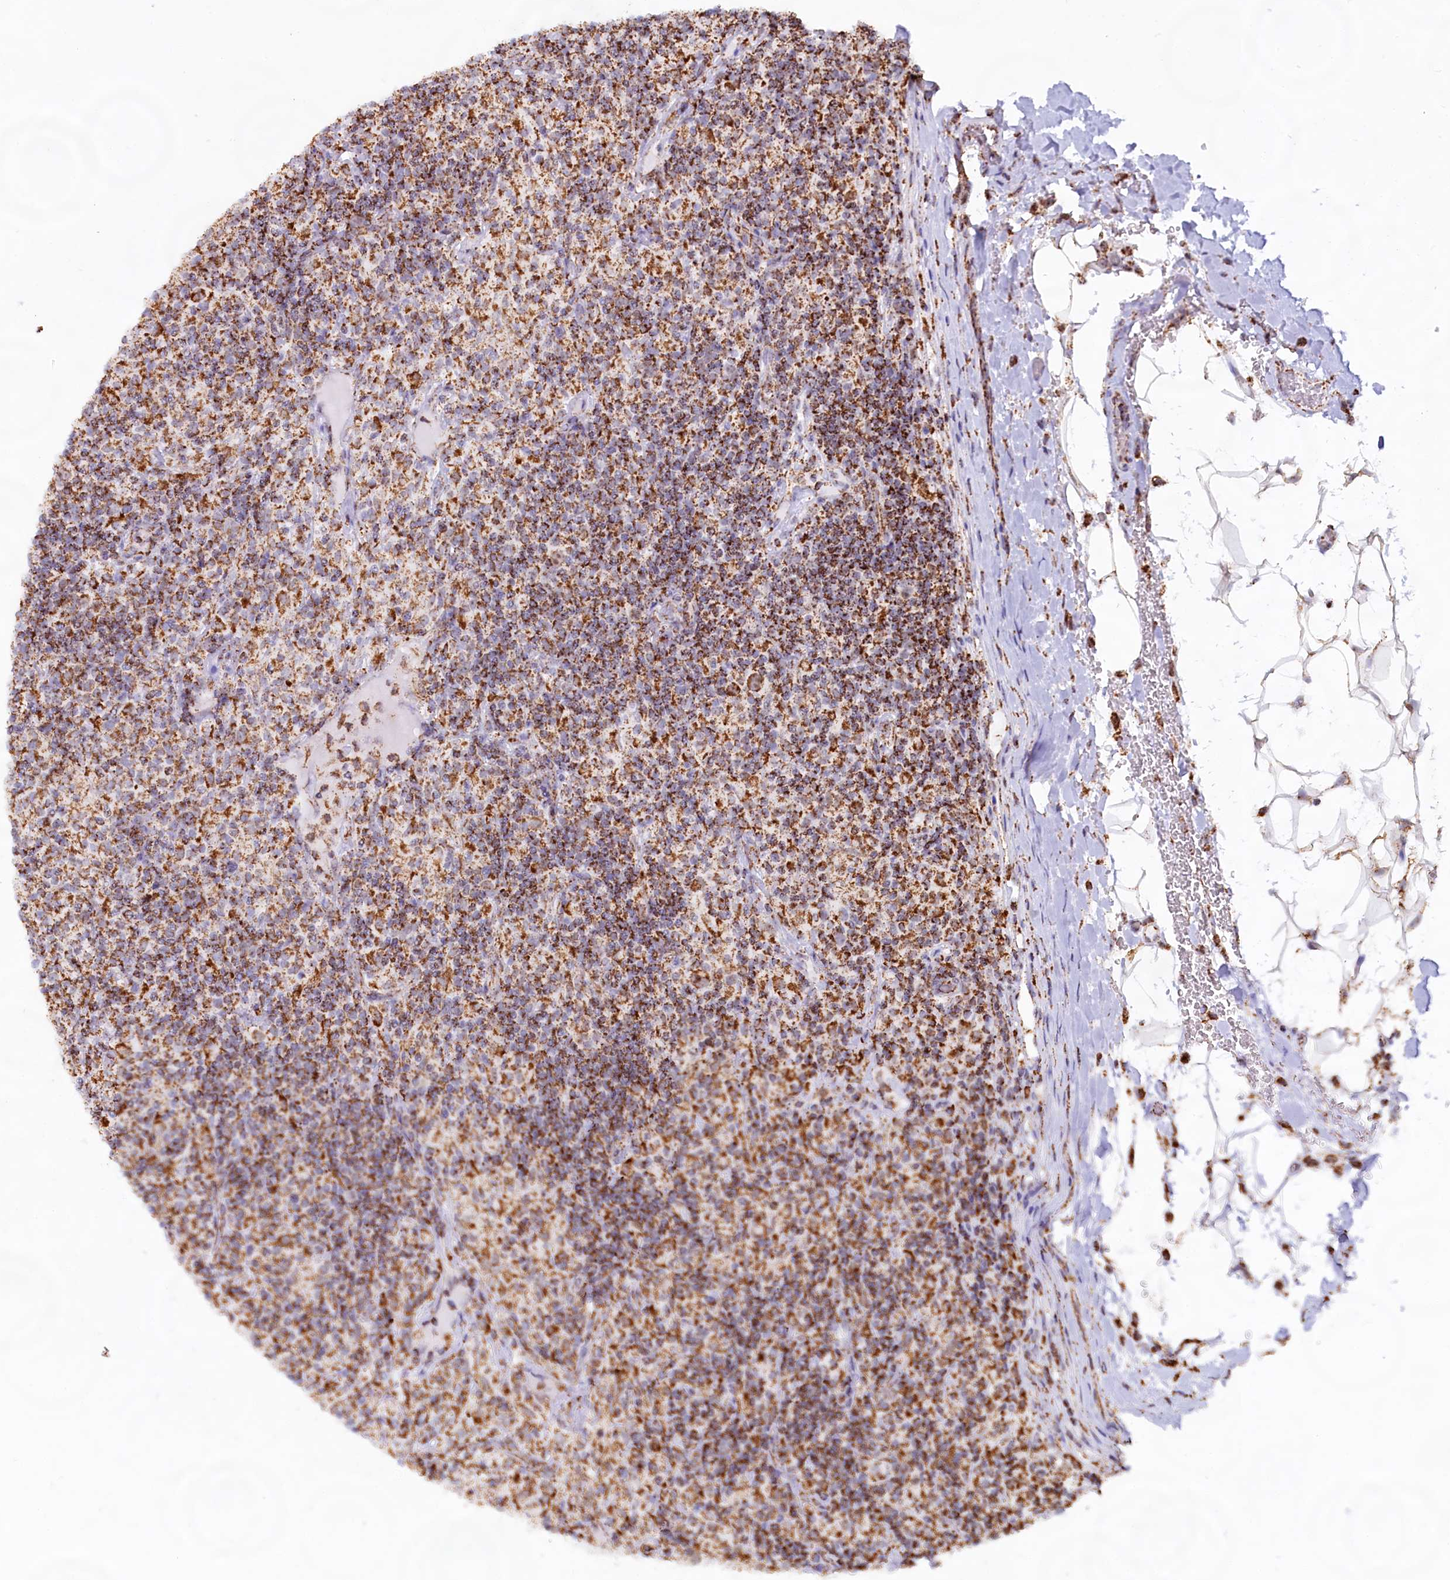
{"staining": {"intensity": "moderate", "quantity": ">75%", "location": "cytoplasmic/membranous"}, "tissue": "lymphoma", "cell_type": "Tumor cells", "image_type": "cancer", "snomed": [{"axis": "morphology", "description": "Hodgkin's disease, NOS"}, {"axis": "topography", "description": "Lymph node"}], "caption": "Brown immunohistochemical staining in Hodgkin's disease shows moderate cytoplasmic/membranous staining in approximately >75% of tumor cells. (DAB (3,3'-diaminobenzidine) IHC with brightfield microscopy, high magnification).", "gene": "C1D", "patient": {"sex": "male", "age": 70}}